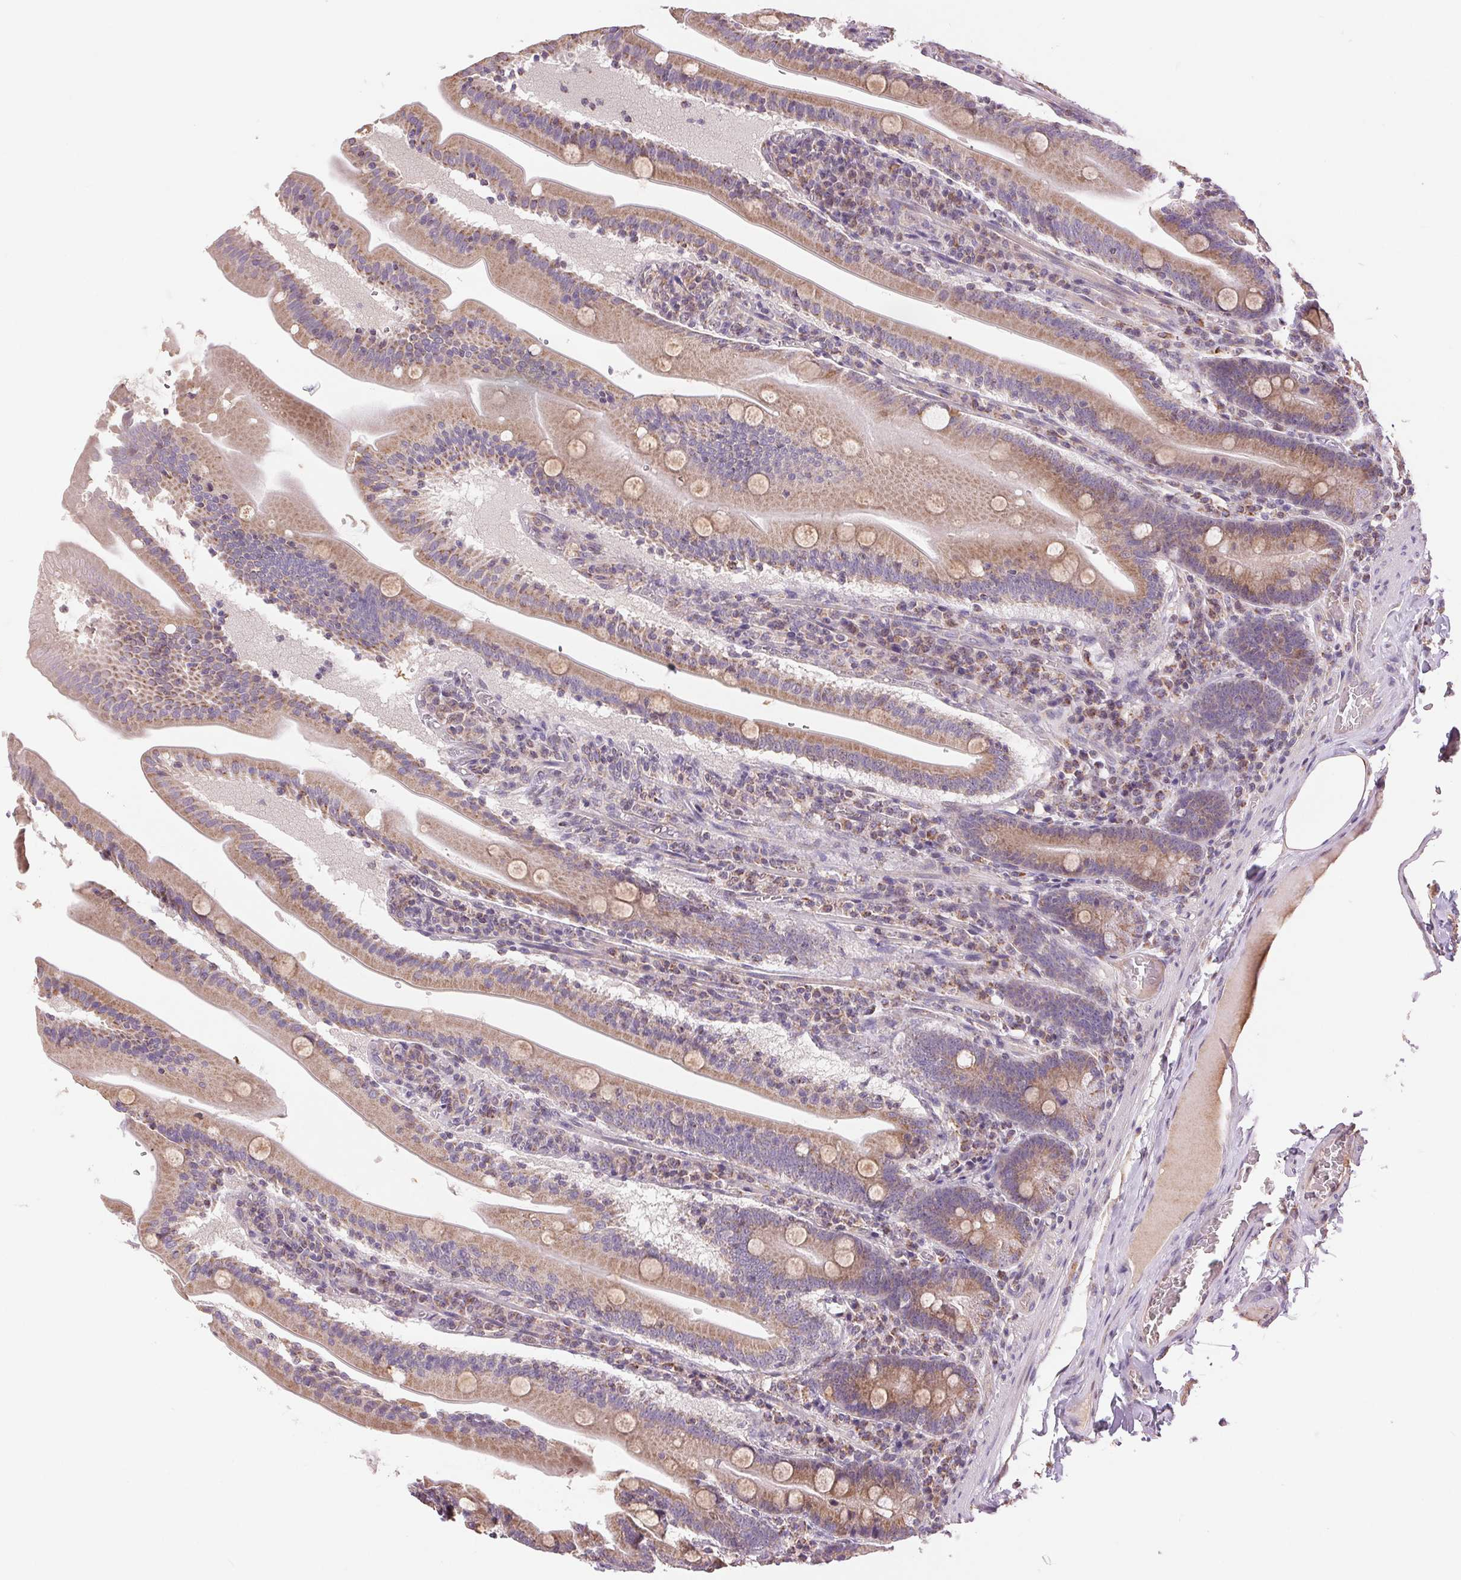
{"staining": {"intensity": "moderate", "quantity": ">75%", "location": "cytoplasmic/membranous"}, "tissue": "small intestine", "cell_type": "Glandular cells", "image_type": "normal", "snomed": [{"axis": "morphology", "description": "Normal tissue, NOS"}, {"axis": "topography", "description": "Small intestine"}], "caption": "A high-resolution micrograph shows immunohistochemistry staining of normal small intestine, which exhibits moderate cytoplasmic/membranous expression in about >75% of glandular cells. (Brightfield microscopy of DAB IHC at high magnification).", "gene": "DGUOK", "patient": {"sex": "male", "age": 37}}